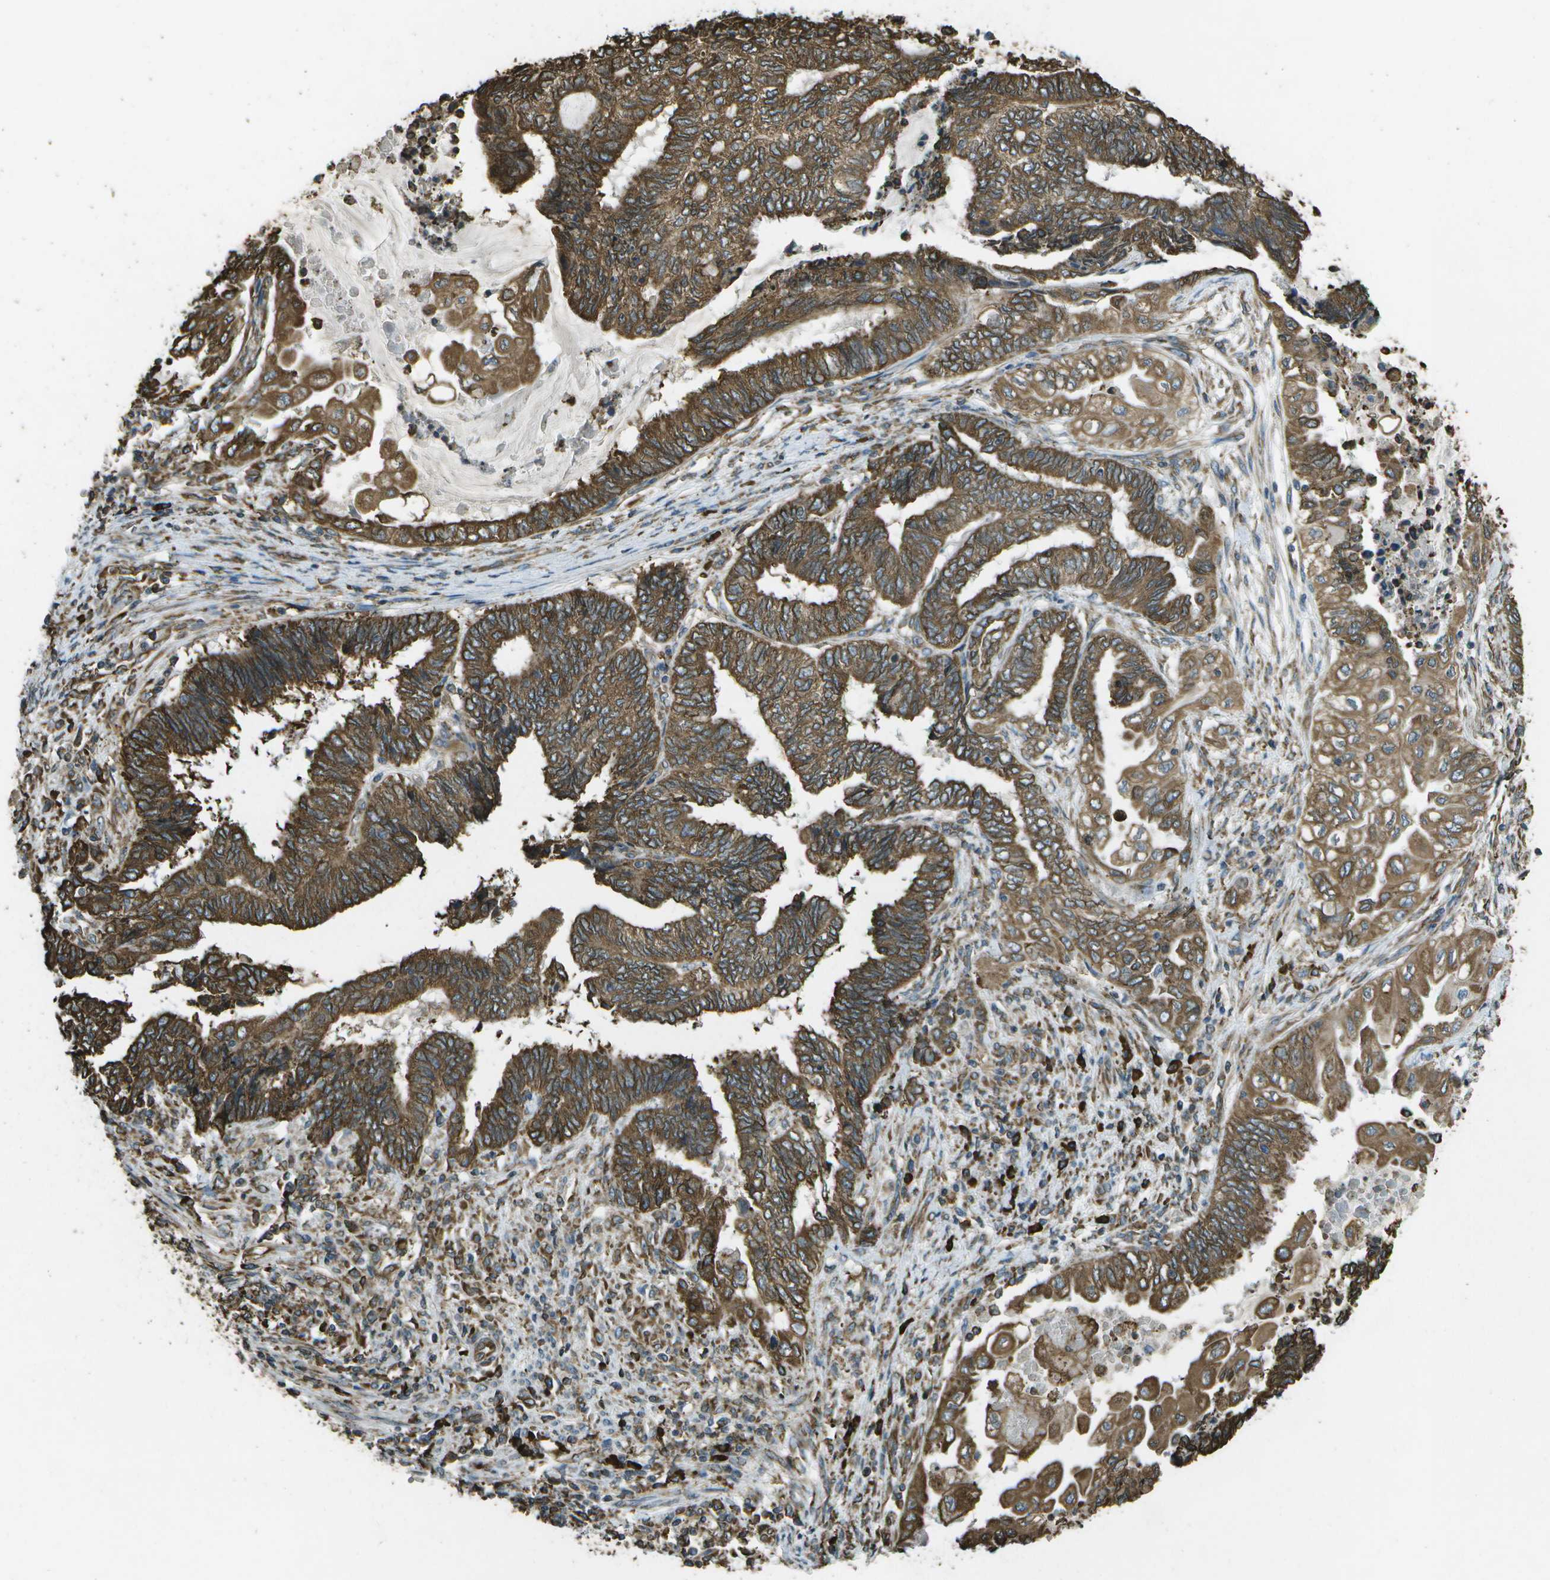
{"staining": {"intensity": "strong", "quantity": ">75%", "location": "cytoplasmic/membranous"}, "tissue": "endometrial cancer", "cell_type": "Tumor cells", "image_type": "cancer", "snomed": [{"axis": "morphology", "description": "Adenocarcinoma, NOS"}, {"axis": "topography", "description": "Uterus"}, {"axis": "topography", "description": "Endometrium"}], "caption": "An immunohistochemistry photomicrograph of tumor tissue is shown. Protein staining in brown labels strong cytoplasmic/membranous positivity in endometrial cancer (adenocarcinoma) within tumor cells. Immunohistochemistry stains the protein of interest in brown and the nuclei are stained blue.", "gene": "PDIA4", "patient": {"sex": "female", "age": 70}}